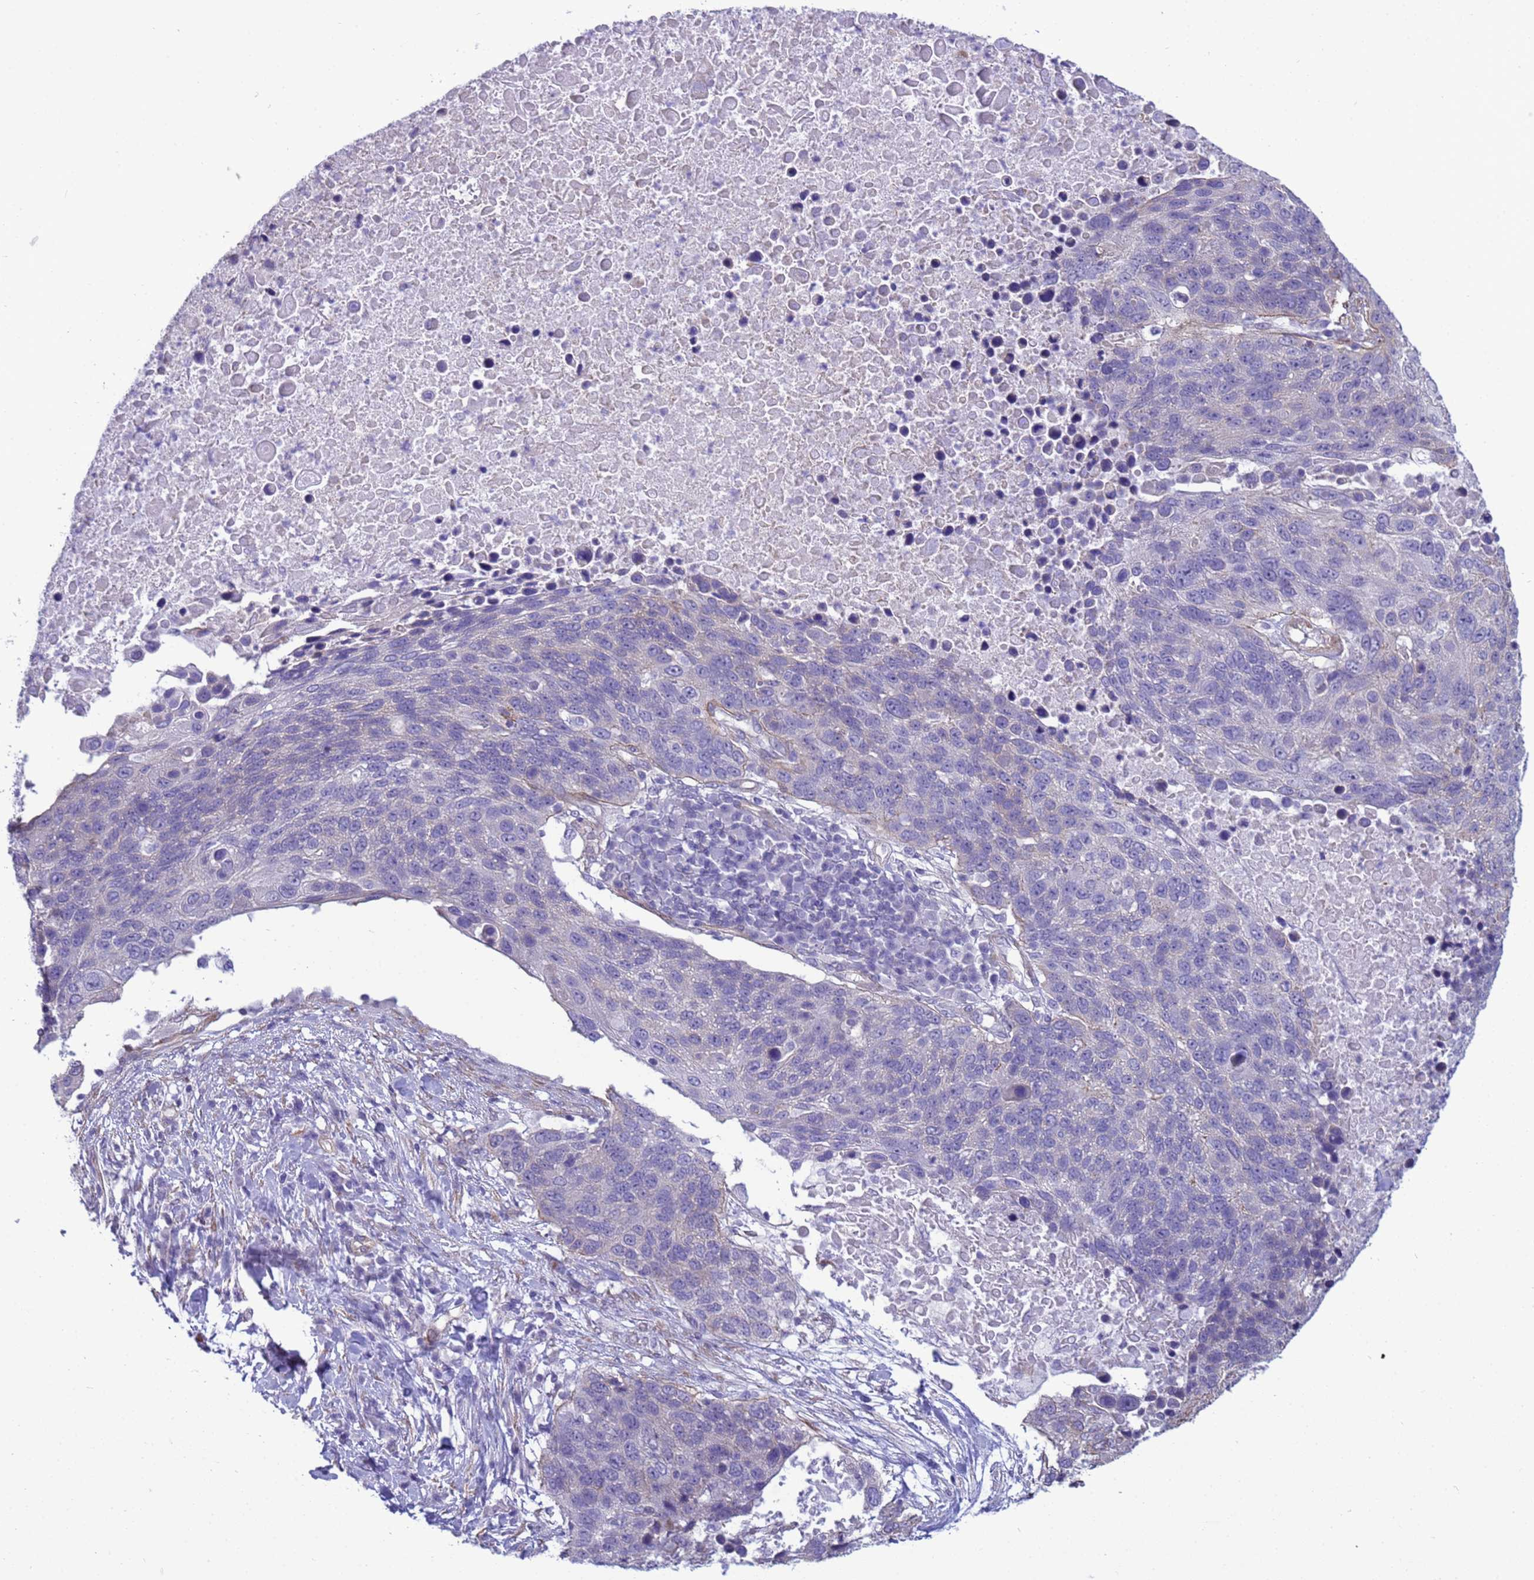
{"staining": {"intensity": "negative", "quantity": "none", "location": "none"}, "tissue": "lung cancer", "cell_type": "Tumor cells", "image_type": "cancer", "snomed": [{"axis": "morphology", "description": "Normal tissue, NOS"}, {"axis": "morphology", "description": "Squamous cell carcinoma, NOS"}, {"axis": "topography", "description": "Lymph node"}, {"axis": "topography", "description": "Lung"}], "caption": "DAB (3,3'-diaminobenzidine) immunohistochemical staining of human squamous cell carcinoma (lung) reveals no significant expression in tumor cells.", "gene": "ITGB4", "patient": {"sex": "male", "age": 66}}